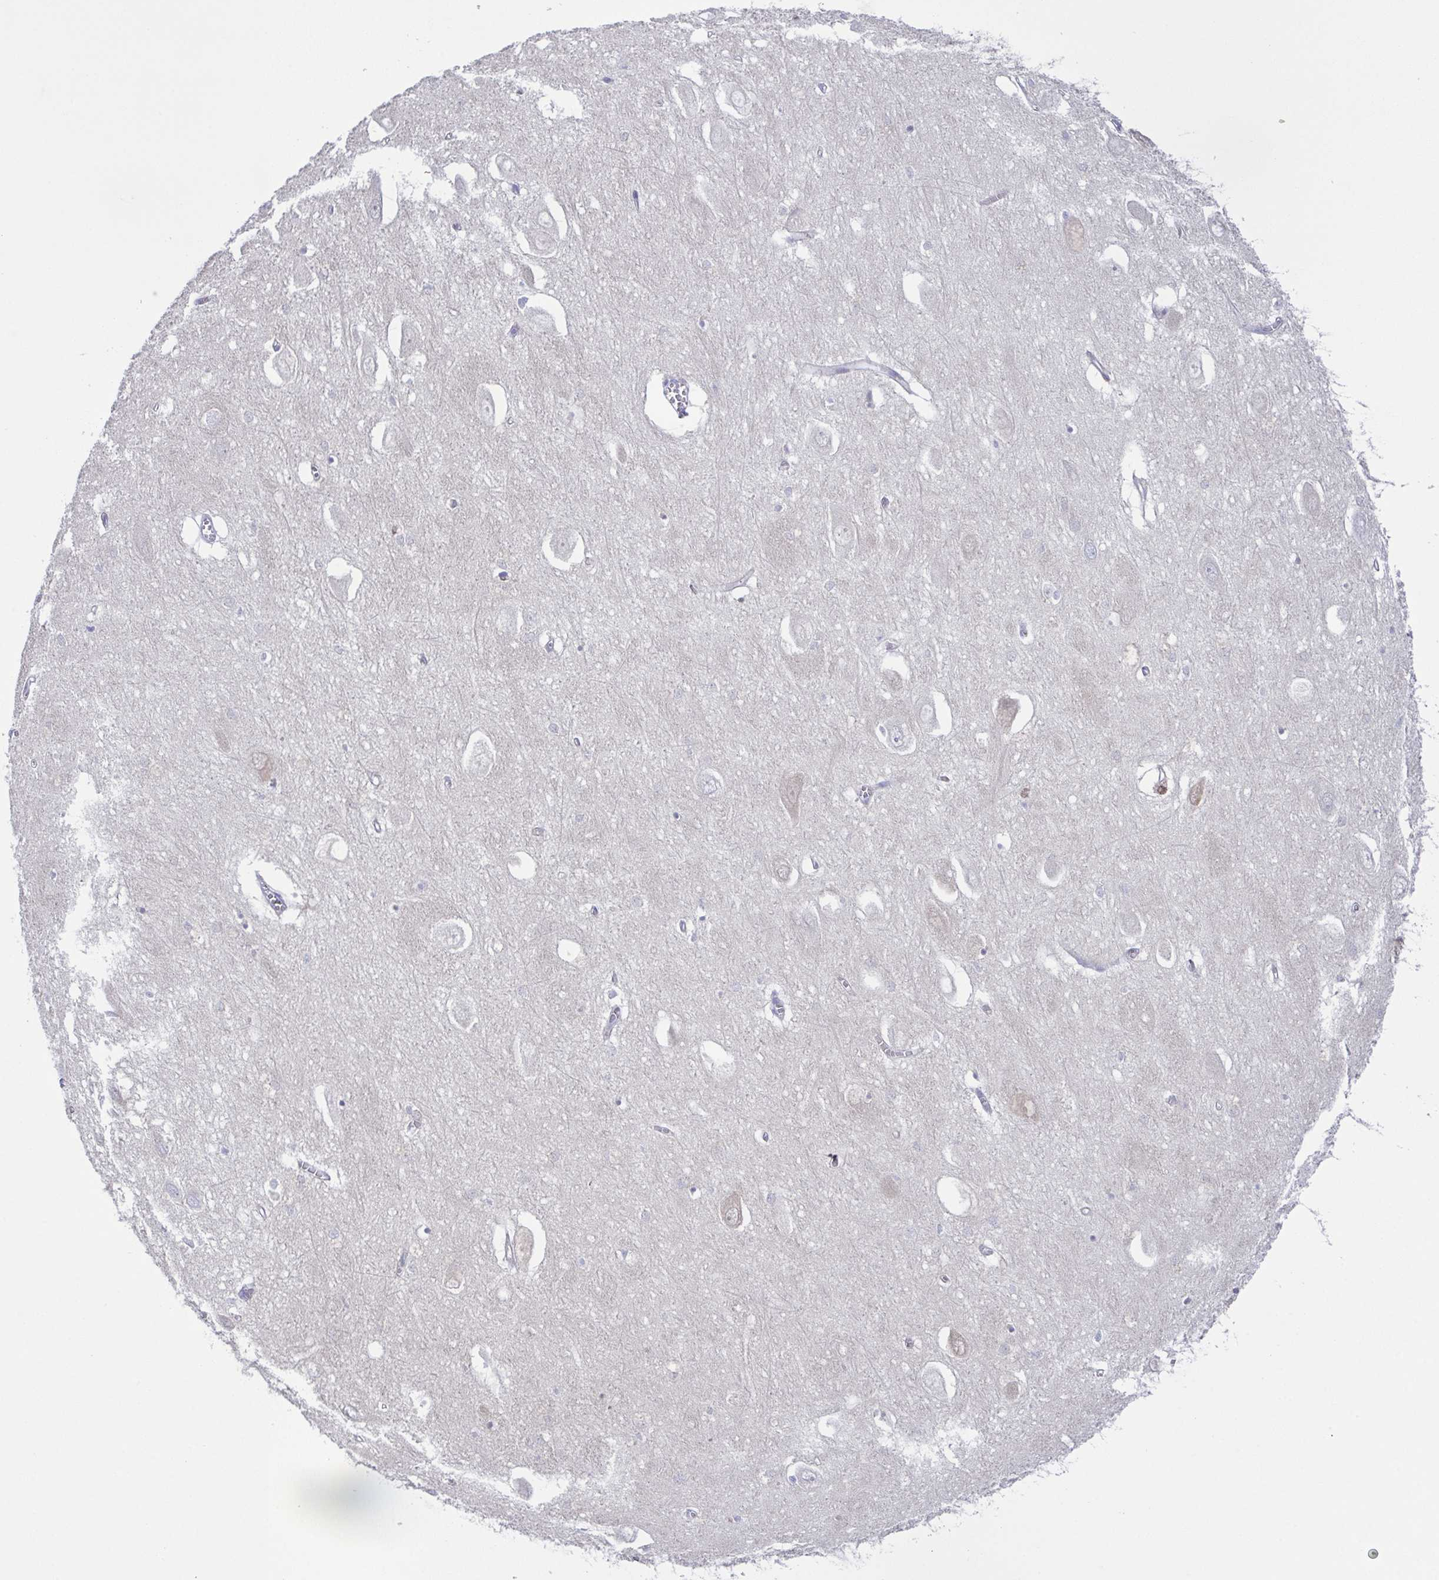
{"staining": {"intensity": "negative", "quantity": "none", "location": "none"}, "tissue": "hippocampus", "cell_type": "Glial cells", "image_type": "normal", "snomed": [{"axis": "morphology", "description": "Normal tissue, NOS"}, {"axis": "topography", "description": "Hippocampus"}], "caption": "An immunohistochemistry (IHC) photomicrograph of benign hippocampus is shown. There is no staining in glial cells of hippocampus.", "gene": "CFAP97D1", "patient": {"sex": "female", "age": 64}}